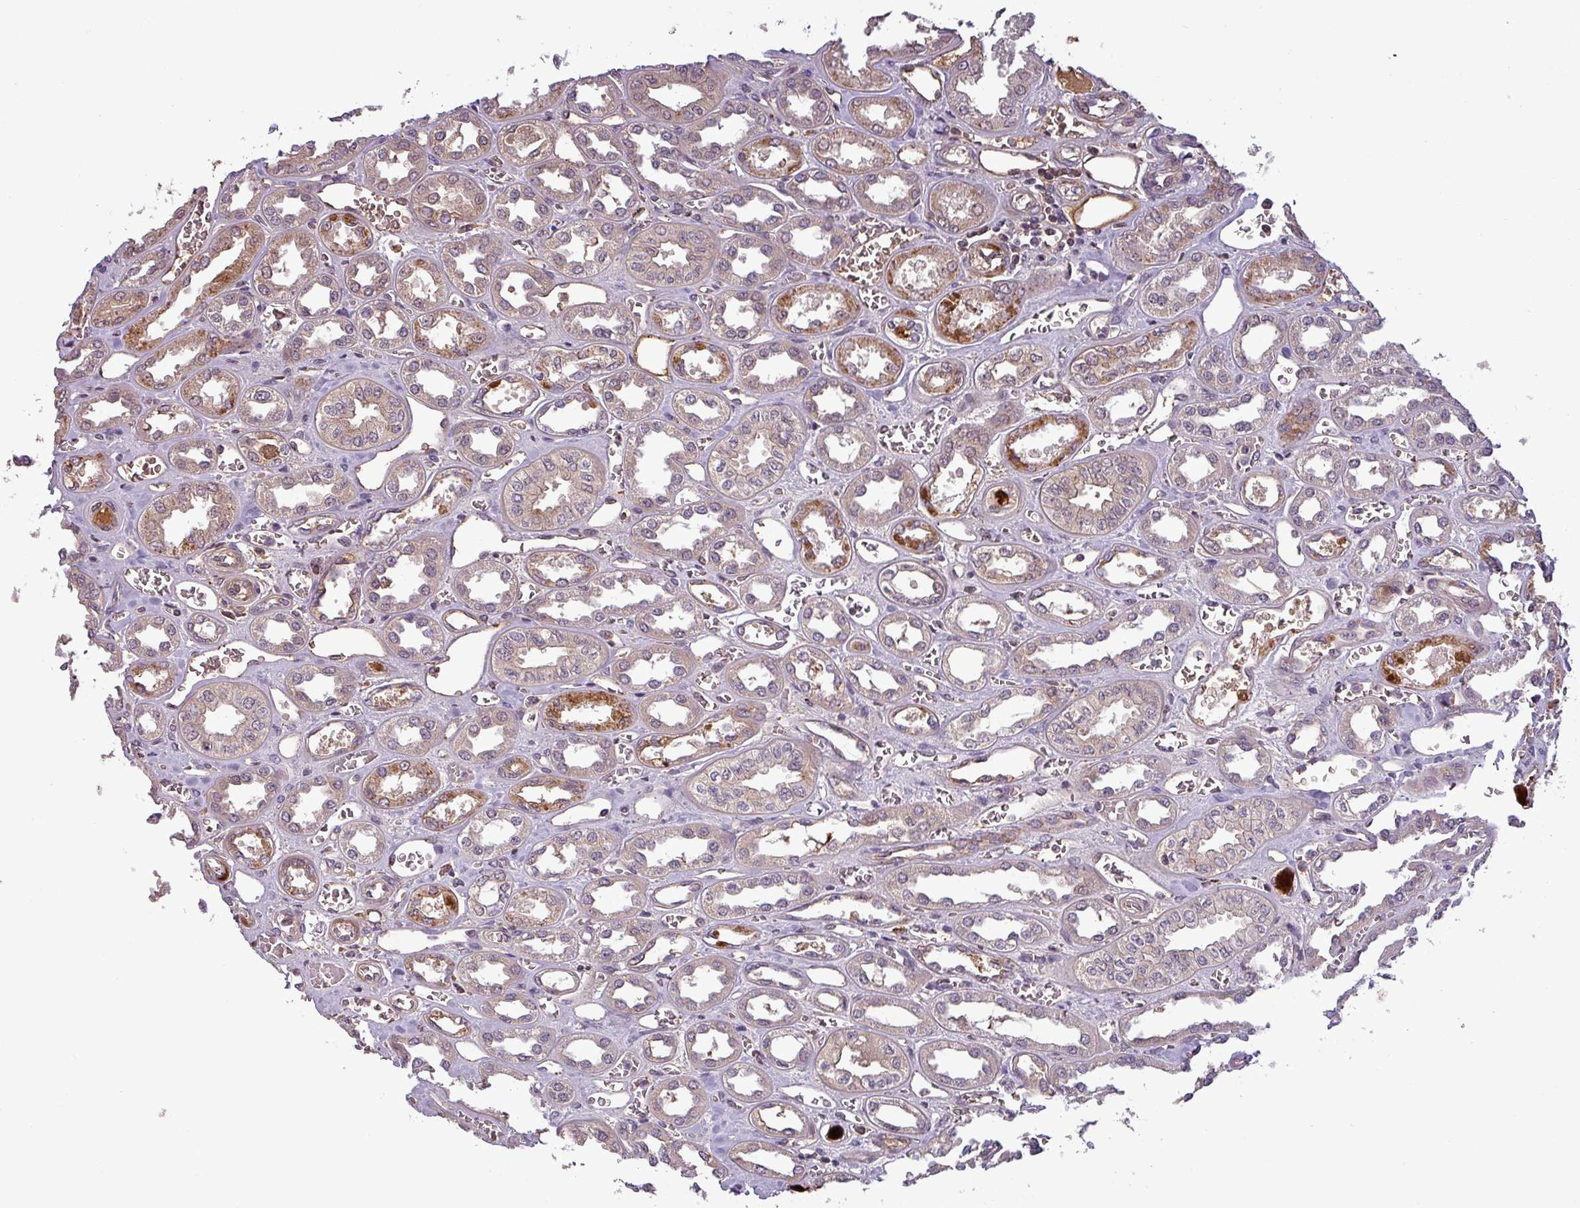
{"staining": {"intensity": "moderate", "quantity": "25%-75%", "location": "nuclear"}, "tissue": "kidney", "cell_type": "Cells in glomeruli", "image_type": "normal", "snomed": [{"axis": "morphology", "description": "Normal tissue, NOS"}, {"axis": "morphology", "description": "Adenocarcinoma, NOS"}, {"axis": "topography", "description": "Kidney"}], "caption": "Kidney was stained to show a protein in brown. There is medium levels of moderate nuclear expression in approximately 25%-75% of cells in glomeruli. (DAB IHC with brightfield microscopy, high magnification).", "gene": "PUS1", "patient": {"sex": "female", "age": 68}}